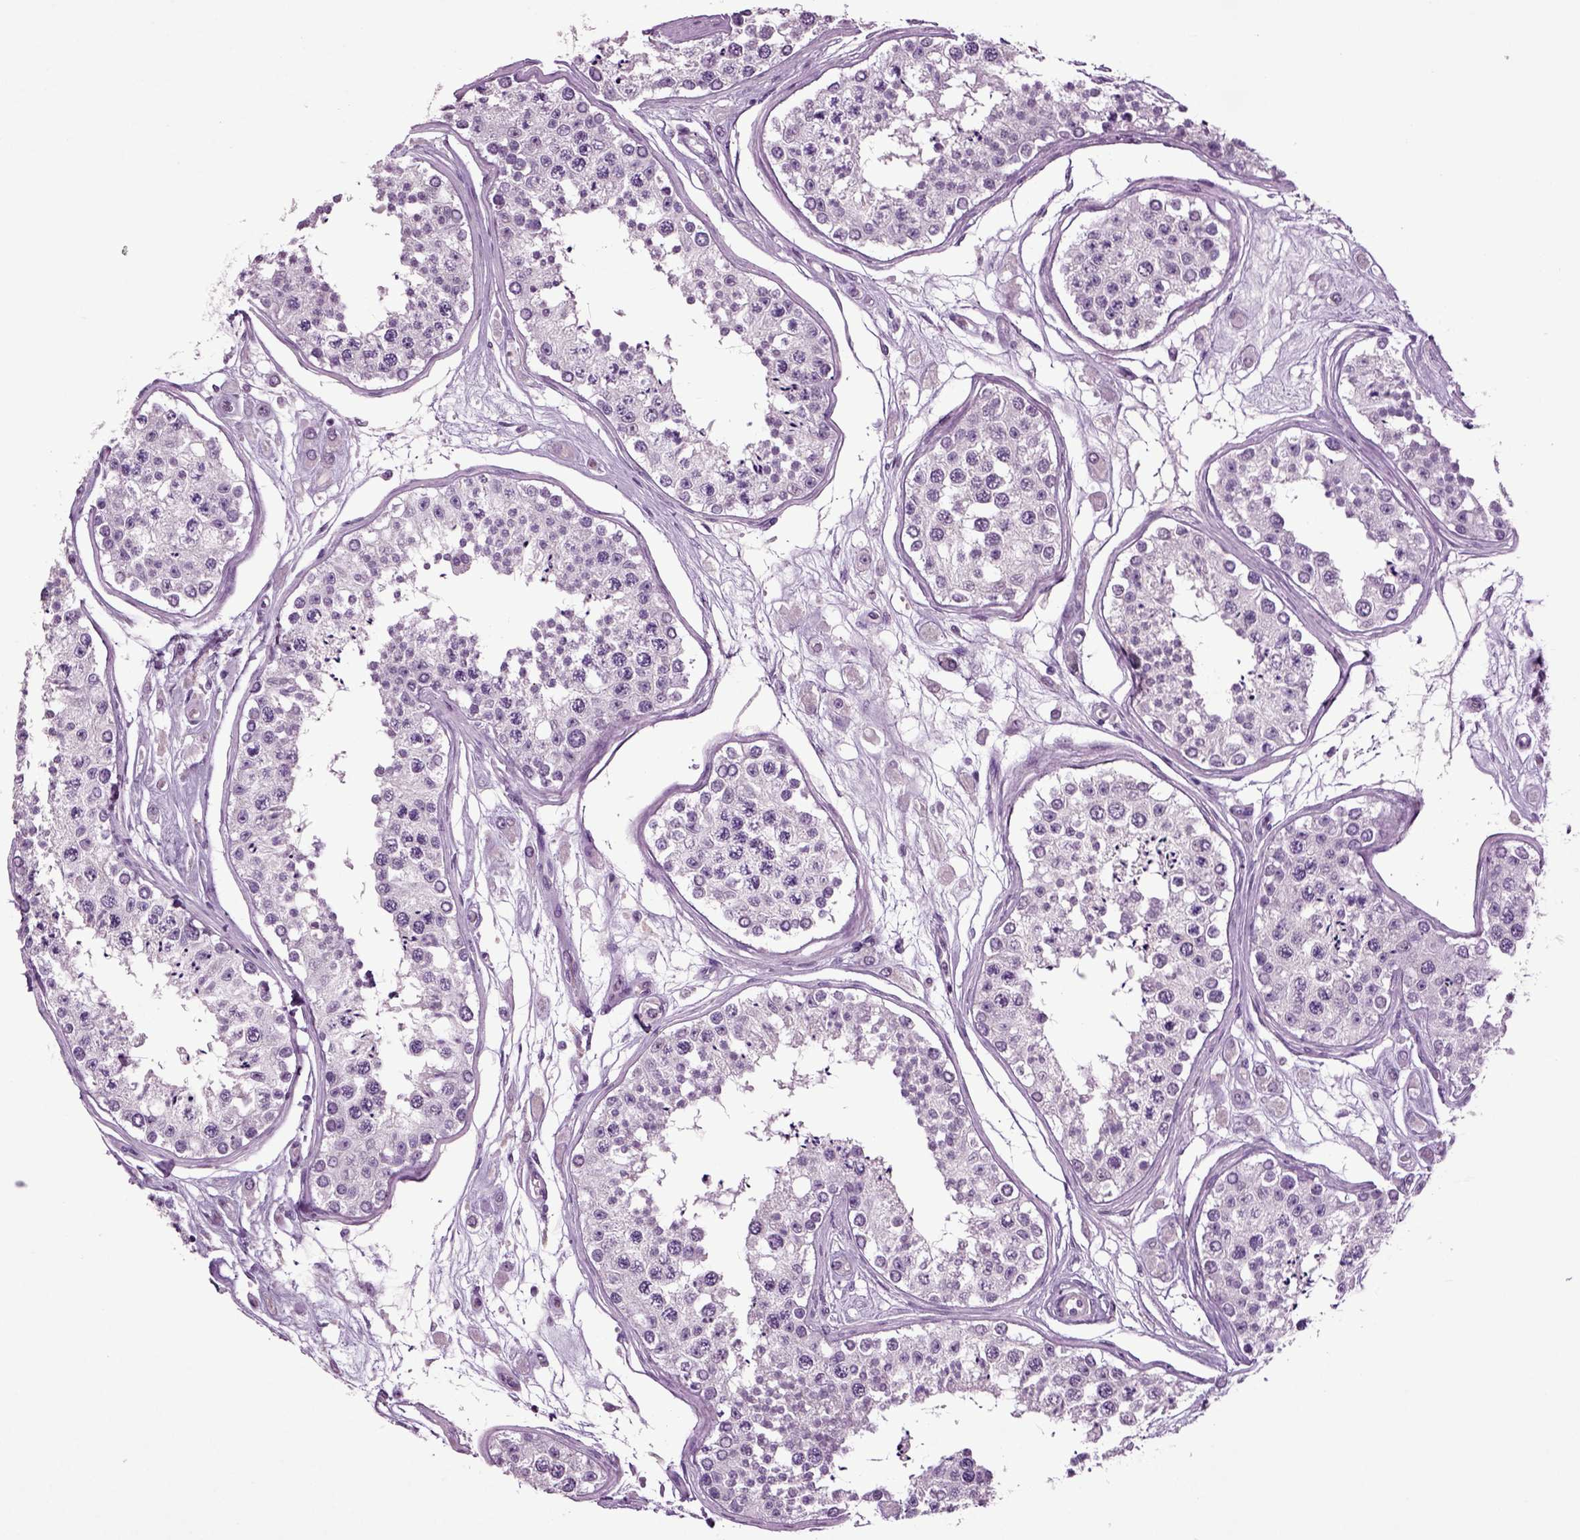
{"staining": {"intensity": "negative", "quantity": "none", "location": "none"}, "tissue": "testis", "cell_type": "Cells in seminiferous ducts", "image_type": "normal", "snomed": [{"axis": "morphology", "description": "Normal tissue, NOS"}, {"axis": "topography", "description": "Testis"}], "caption": "The image demonstrates no significant staining in cells in seminiferous ducts of testis.", "gene": "SLC17A6", "patient": {"sex": "male", "age": 25}}